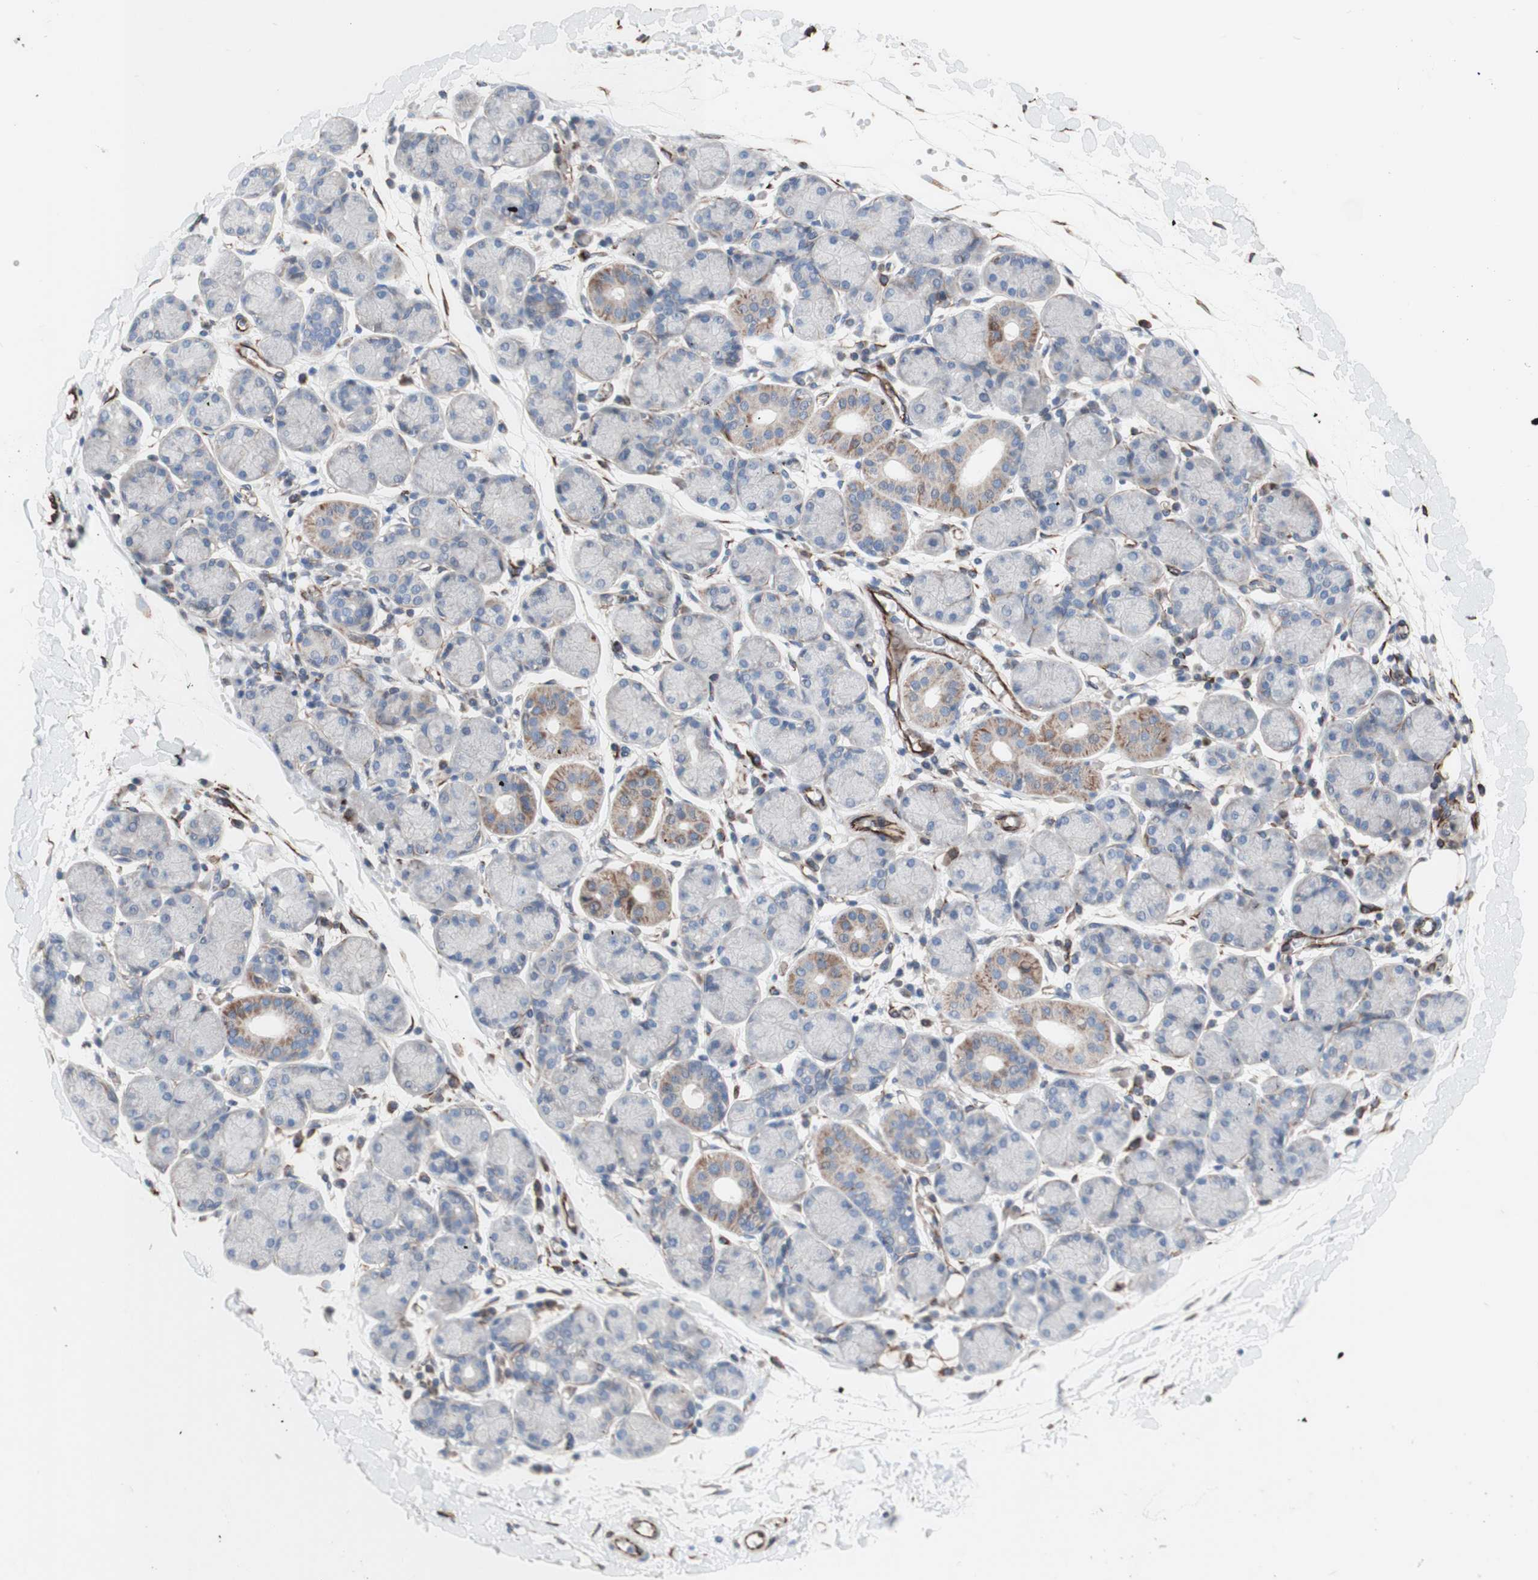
{"staining": {"intensity": "weak", "quantity": "<25%", "location": "cytoplasmic/membranous"}, "tissue": "salivary gland", "cell_type": "Glandular cells", "image_type": "normal", "snomed": [{"axis": "morphology", "description": "Normal tissue, NOS"}, {"axis": "topography", "description": "Salivary gland"}], "caption": "DAB (3,3'-diaminobenzidine) immunohistochemical staining of normal salivary gland displays no significant expression in glandular cells. (DAB IHC, high magnification).", "gene": "AGPAT5", "patient": {"sex": "female", "age": 24}}